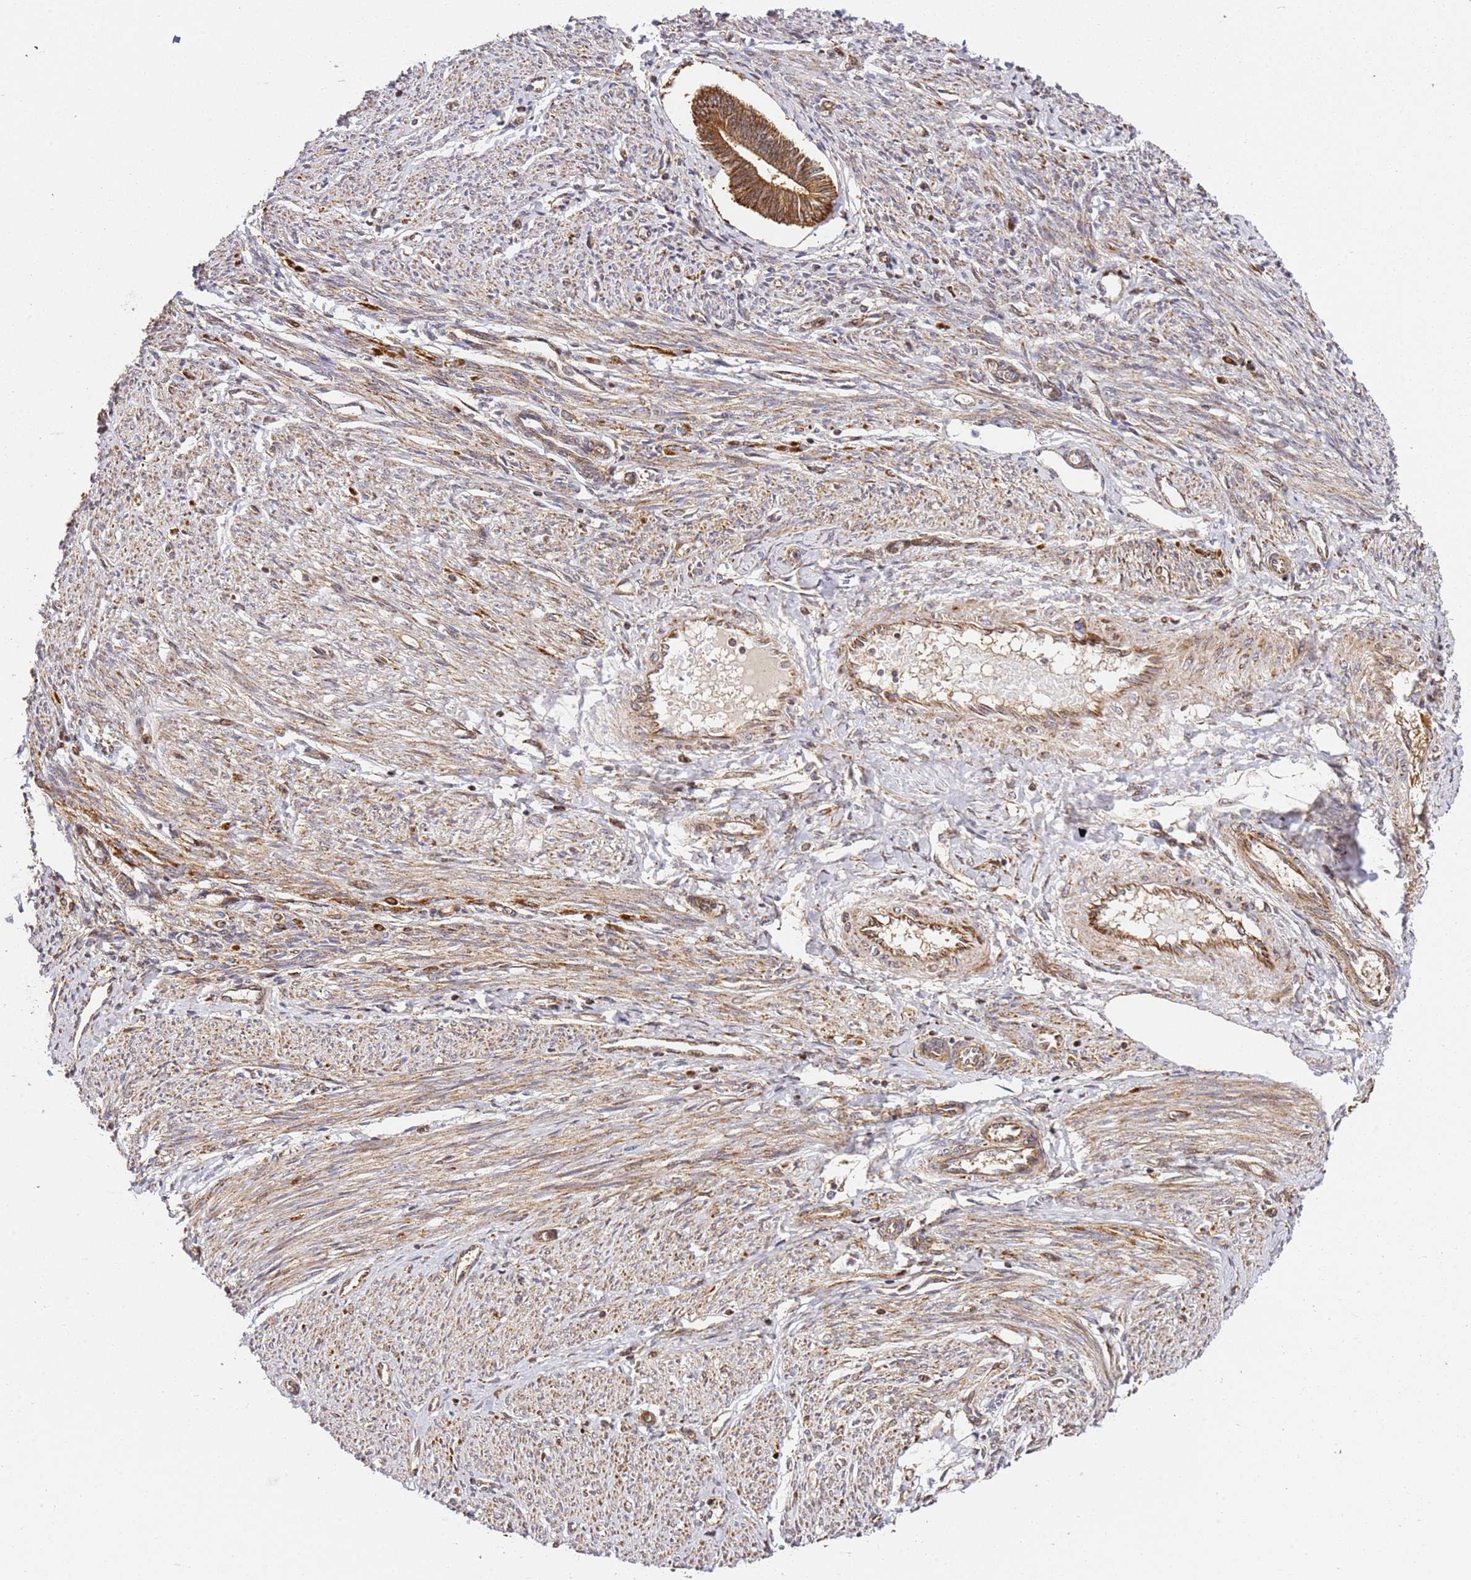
{"staining": {"intensity": "strong", "quantity": ">75%", "location": "cytoplasmic/membranous"}, "tissue": "endometrial cancer", "cell_type": "Tumor cells", "image_type": "cancer", "snomed": [{"axis": "morphology", "description": "Adenocarcinoma, NOS"}, {"axis": "topography", "description": "Endometrium"}], "caption": "Protein staining by immunohistochemistry demonstrates strong cytoplasmic/membranous staining in about >75% of tumor cells in endometrial cancer (adenocarcinoma). (Stains: DAB in brown, nuclei in blue, Microscopy: brightfield microscopy at high magnification).", "gene": "SMOX", "patient": {"sex": "female", "age": 58}}